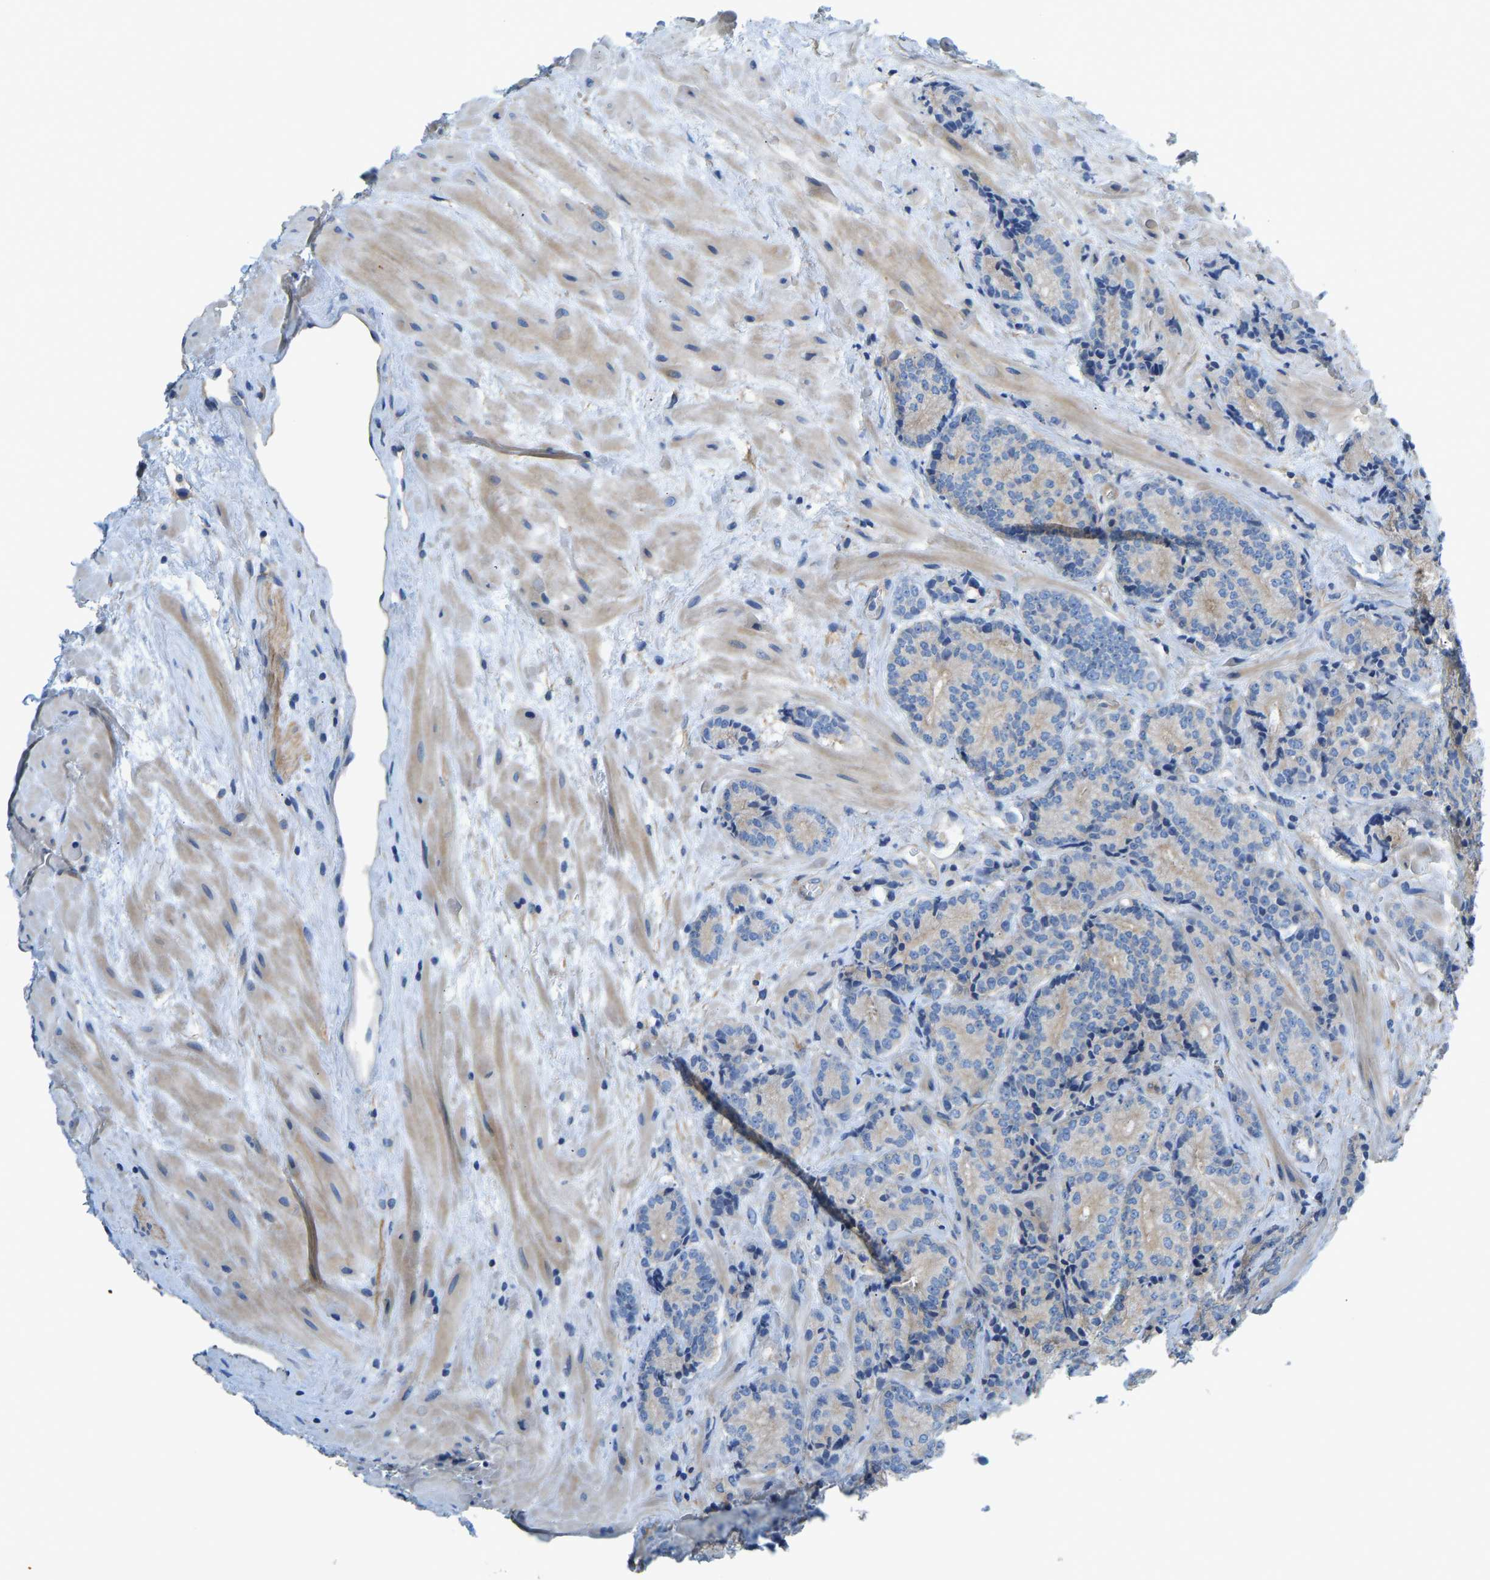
{"staining": {"intensity": "weak", "quantity": "<25%", "location": "cytoplasmic/membranous"}, "tissue": "prostate cancer", "cell_type": "Tumor cells", "image_type": "cancer", "snomed": [{"axis": "morphology", "description": "Adenocarcinoma, High grade"}, {"axis": "topography", "description": "Prostate"}], "caption": "IHC micrograph of neoplastic tissue: human prostate cancer (adenocarcinoma (high-grade)) stained with DAB (3,3'-diaminobenzidine) shows no significant protein positivity in tumor cells.", "gene": "CHAD", "patient": {"sex": "male", "age": 61}}